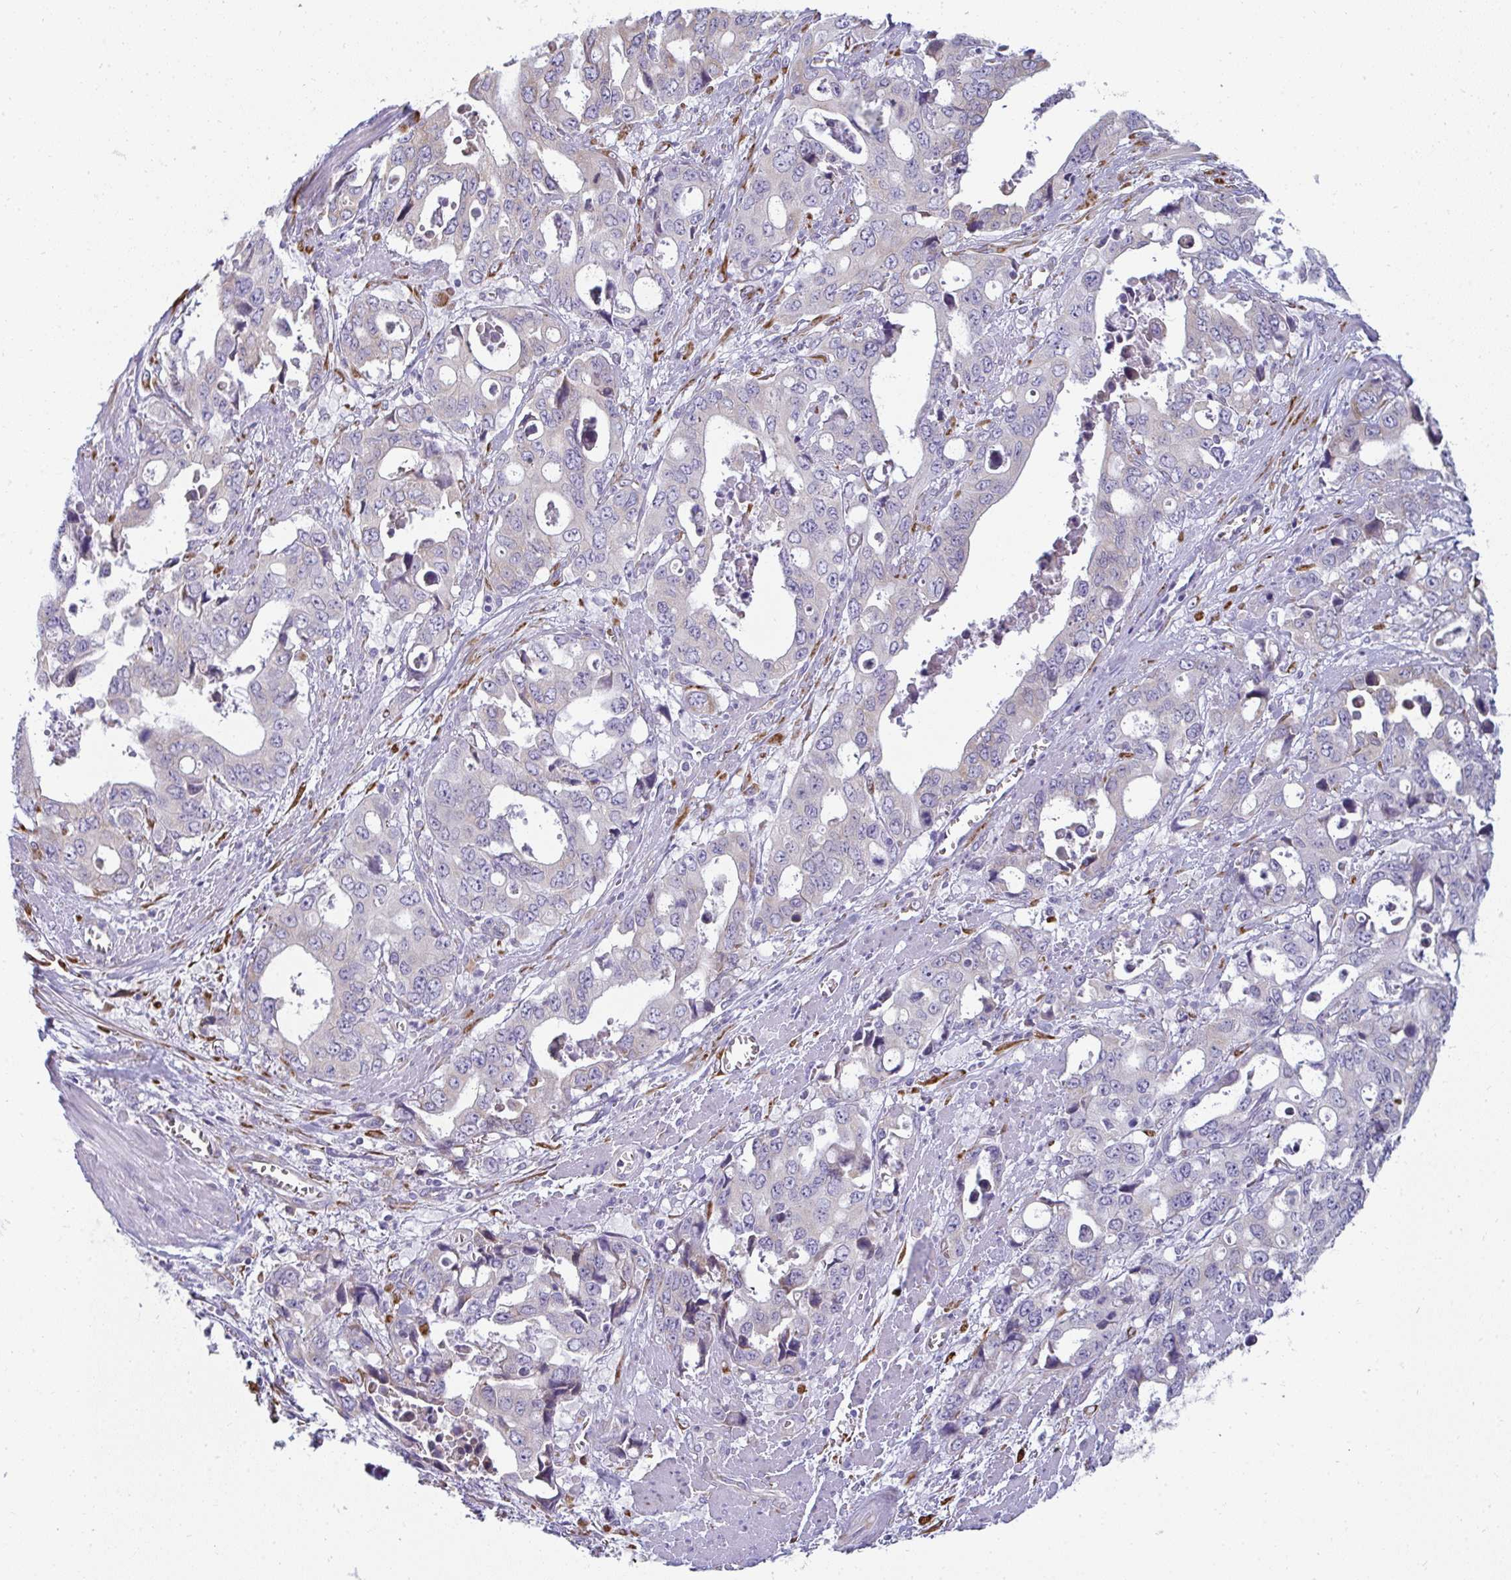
{"staining": {"intensity": "negative", "quantity": "none", "location": "none"}, "tissue": "stomach cancer", "cell_type": "Tumor cells", "image_type": "cancer", "snomed": [{"axis": "morphology", "description": "Adenocarcinoma, NOS"}, {"axis": "topography", "description": "Stomach, upper"}], "caption": "Stomach cancer (adenocarcinoma) was stained to show a protein in brown. There is no significant staining in tumor cells.", "gene": "SHROOM1", "patient": {"sex": "male", "age": 74}}